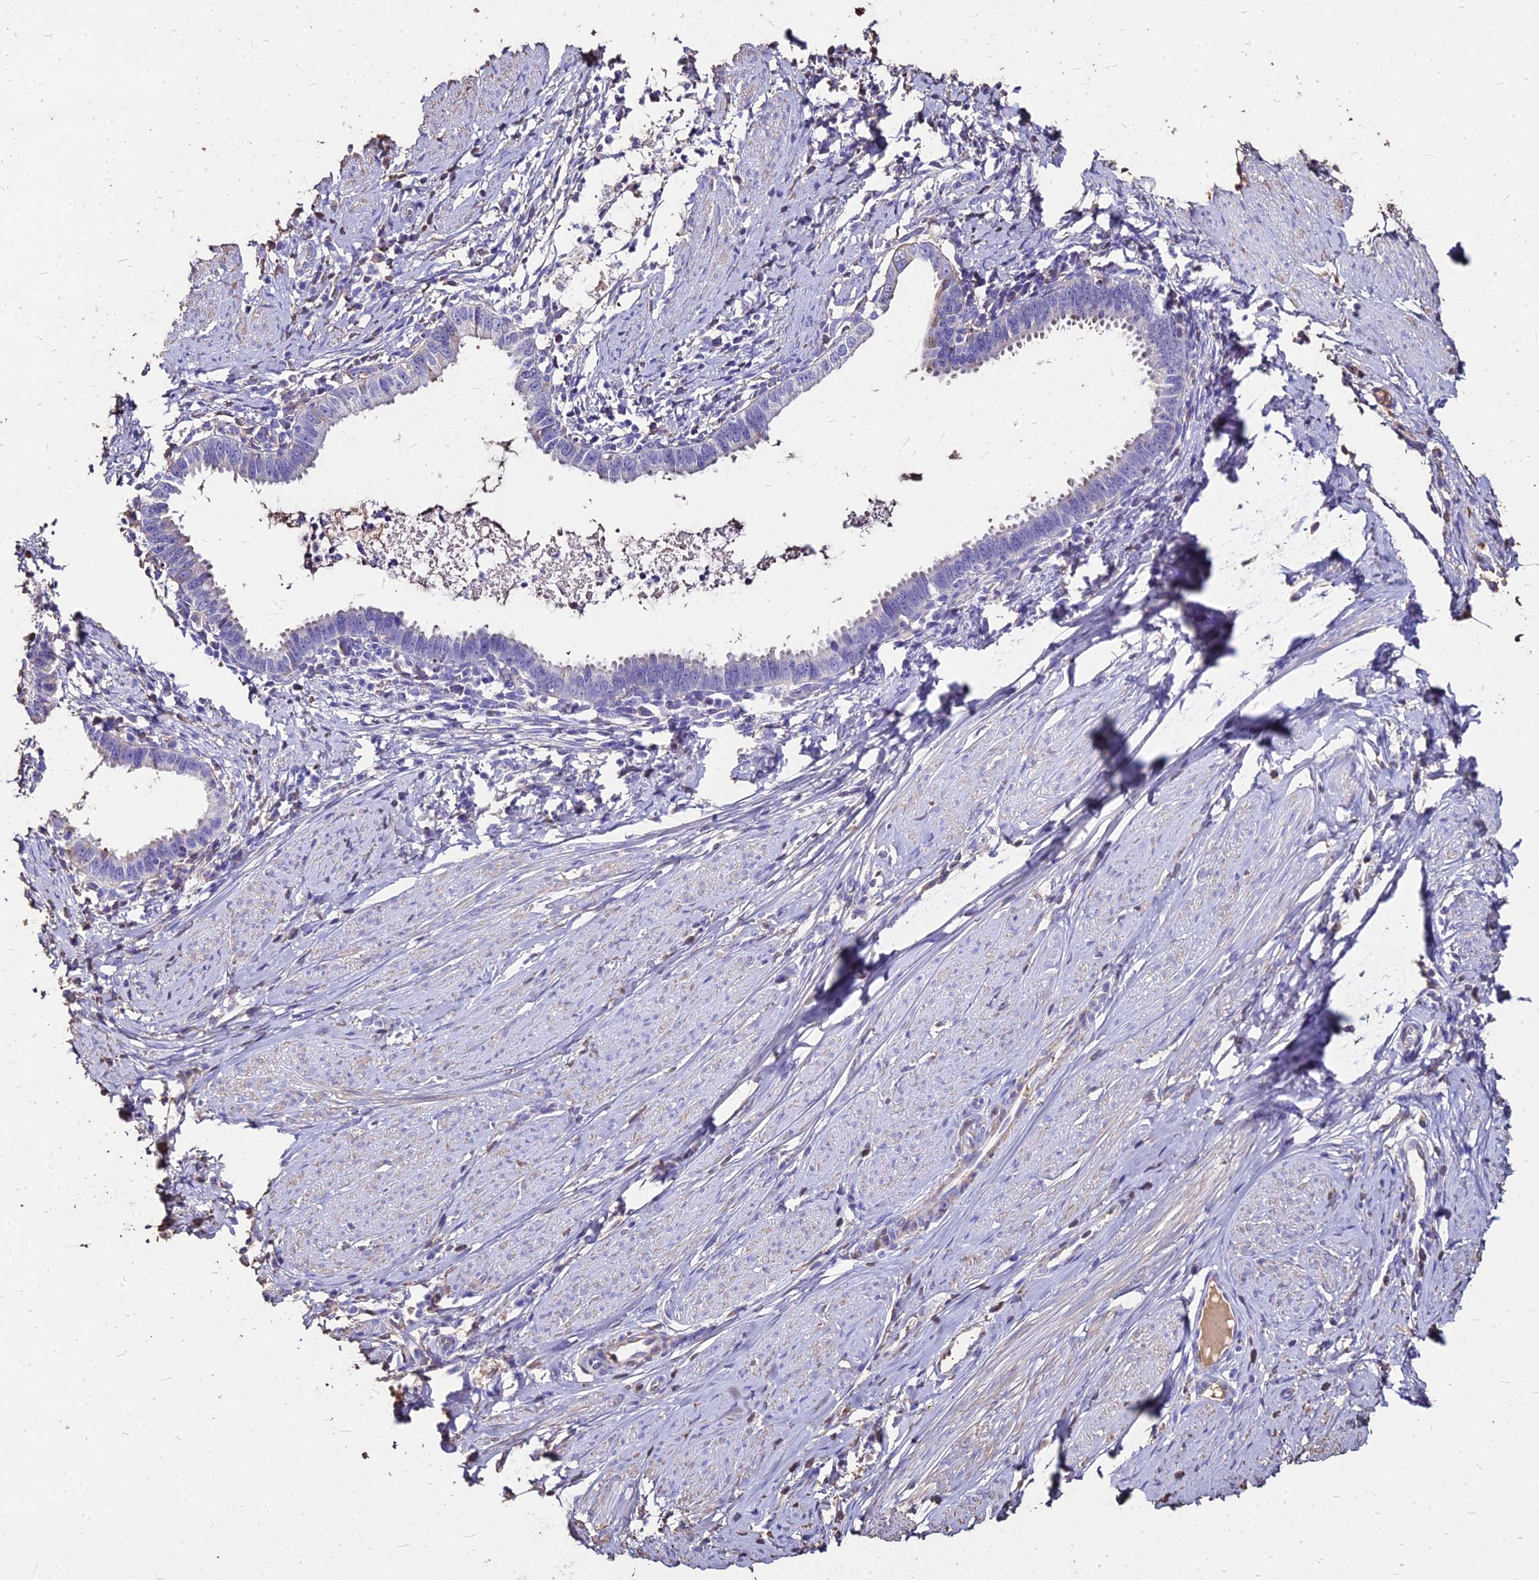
{"staining": {"intensity": "weak", "quantity": "<25%", "location": "cytoplasmic/membranous"}, "tissue": "cervical cancer", "cell_type": "Tumor cells", "image_type": "cancer", "snomed": [{"axis": "morphology", "description": "Adenocarcinoma, NOS"}, {"axis": "topography", "description": "Cervix"}], "caption": "Cervical adenocarcinoma stained for a protein using immunohistochemistry (IHC) reveals no expression tumor cells.", "gene": "NME5", "patient": {"sex": "female", "age": 36}}